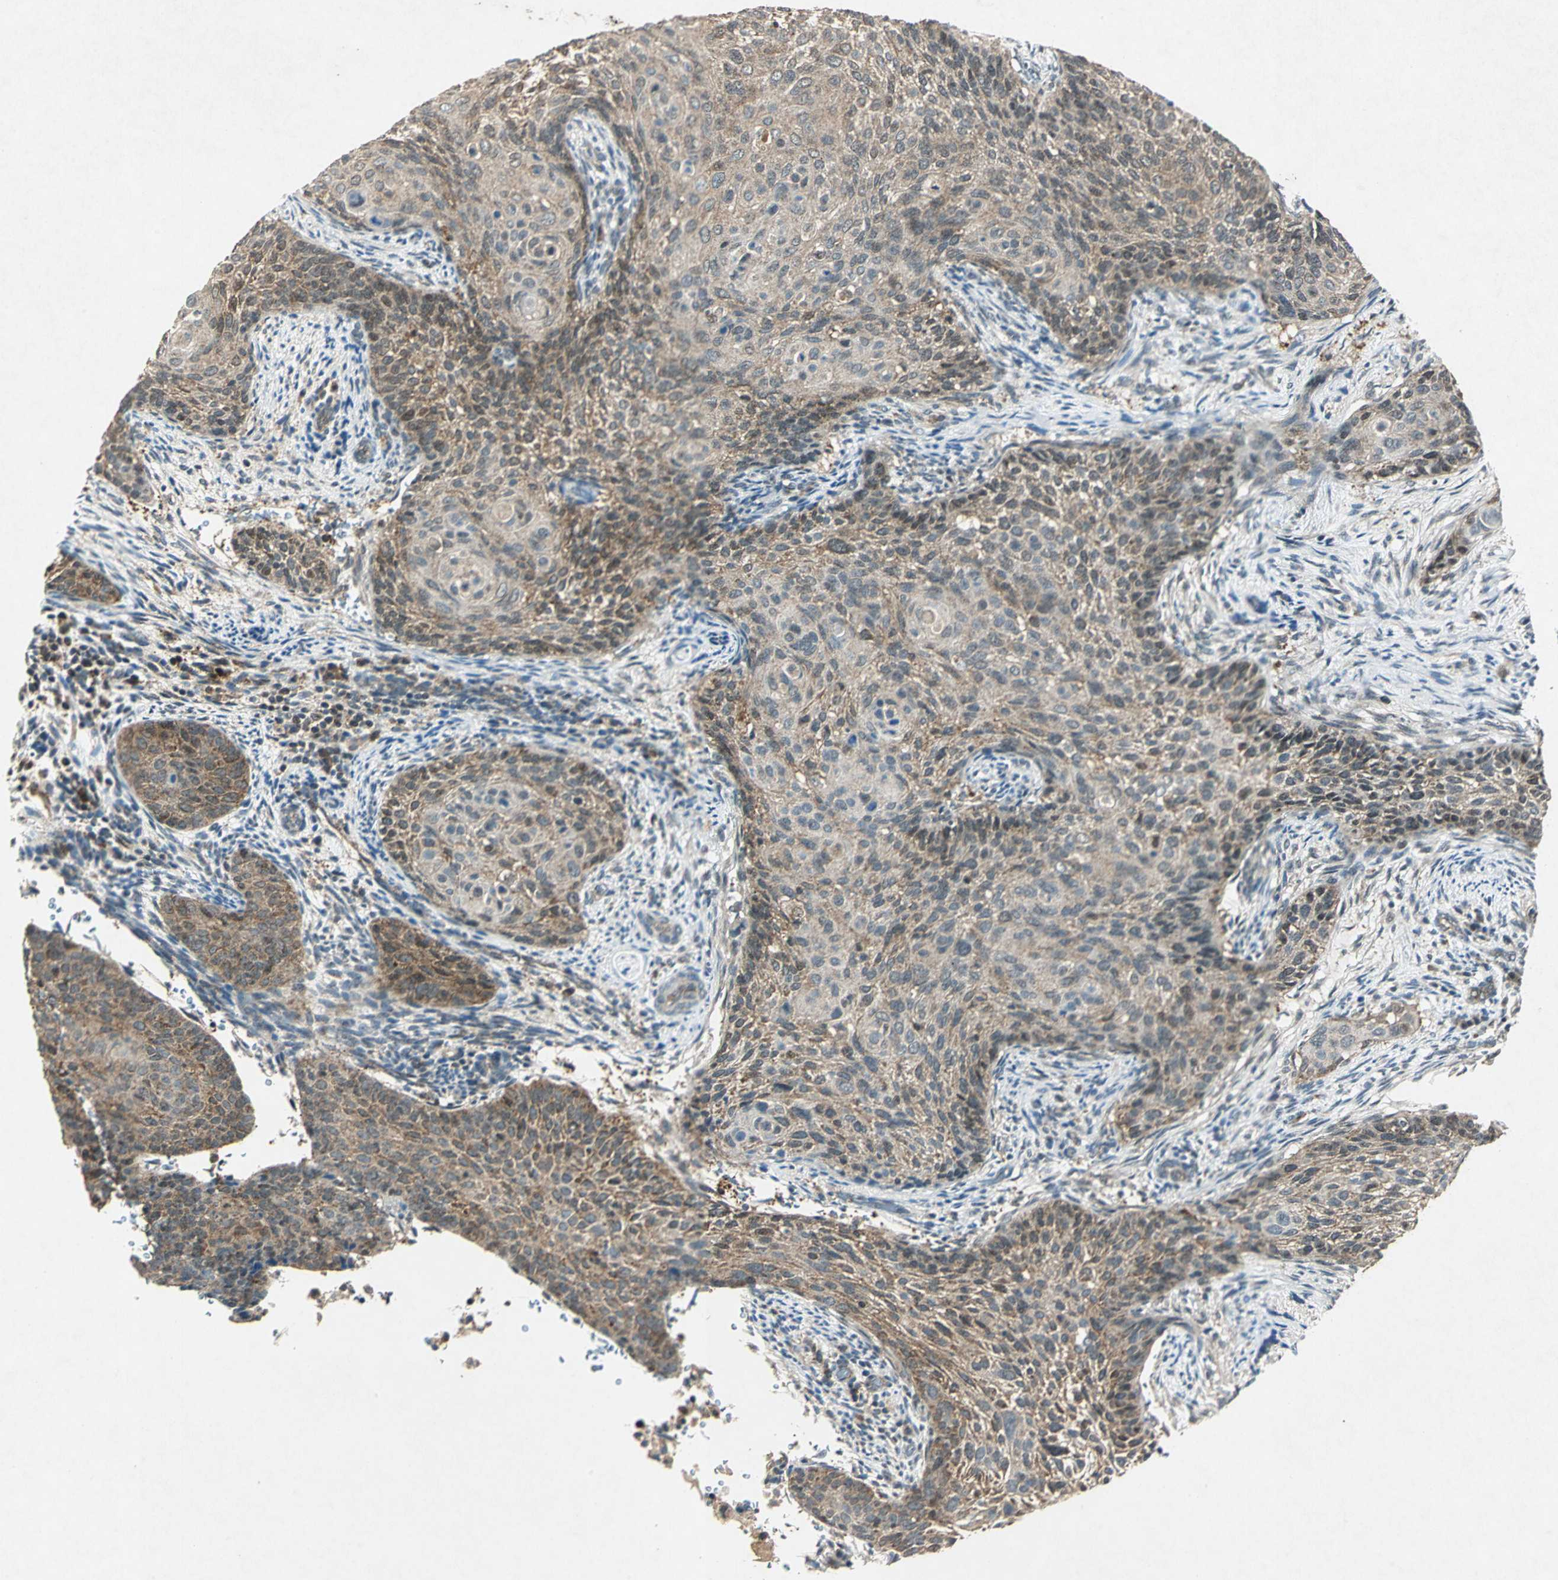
{"staining": {"intensity": "moderate", "quantity": ">75%", "location": "cytoplasmic/membranous"}, "tissue": "cervical cancer", "cell_type": "Tumor cells", "image_type": "cancer", "snomed": [{"axis": "morphology", "description": "Squamous cell carcinoma, NOS"}, {"axis": "topography", "description": "Cervix"}], "caption": "Squamous cell carcinoma (cervical) tissue displays moderate cytoplasmic/membranous expression in about >75% of tumor cells", "gene": "AHSA1", "patient": {"sex": "female", "age": 33}}